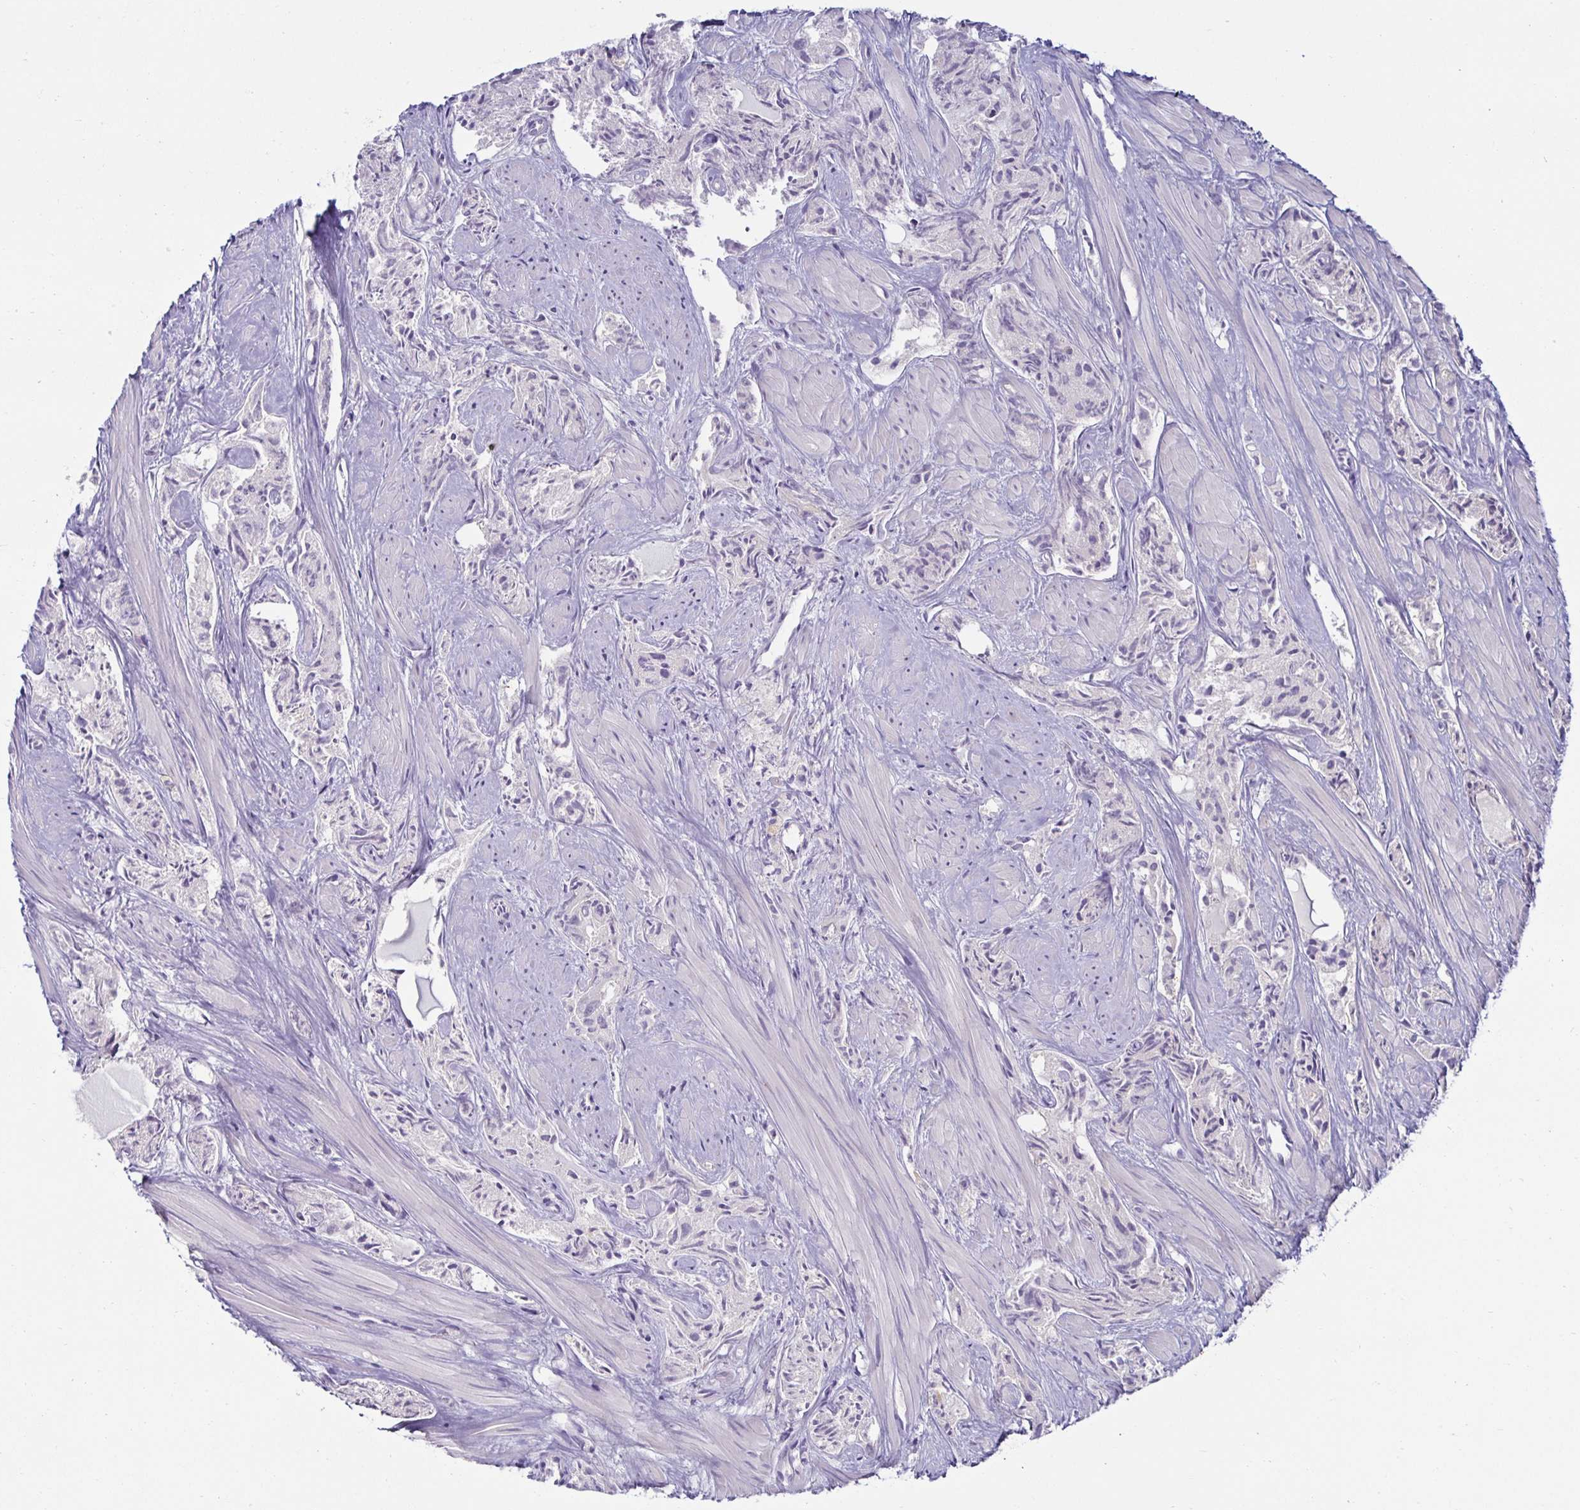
{"staining": {"intensity": "negative", "quantity": "none", "location": "none"}, "tissue": "prostate cancer", "cell_type": "Tumor cells", "image_type": "cancer", "snomed": [{"axis": "morphology", "description": "Adenocarcinoma, High grade"}, {"axis": "topography", "description": "Prostate"}], "caption": "A histopathology image of human adenocarcinoma (high-grade) (prostate) is negative for staining in tumor cells. (DAB (3,3'-diaminobenzidine) immunohistochemistry with hematoxylin counter stain).", "gene": "MON2", "patient": {"sex": "male", "age": 58}}